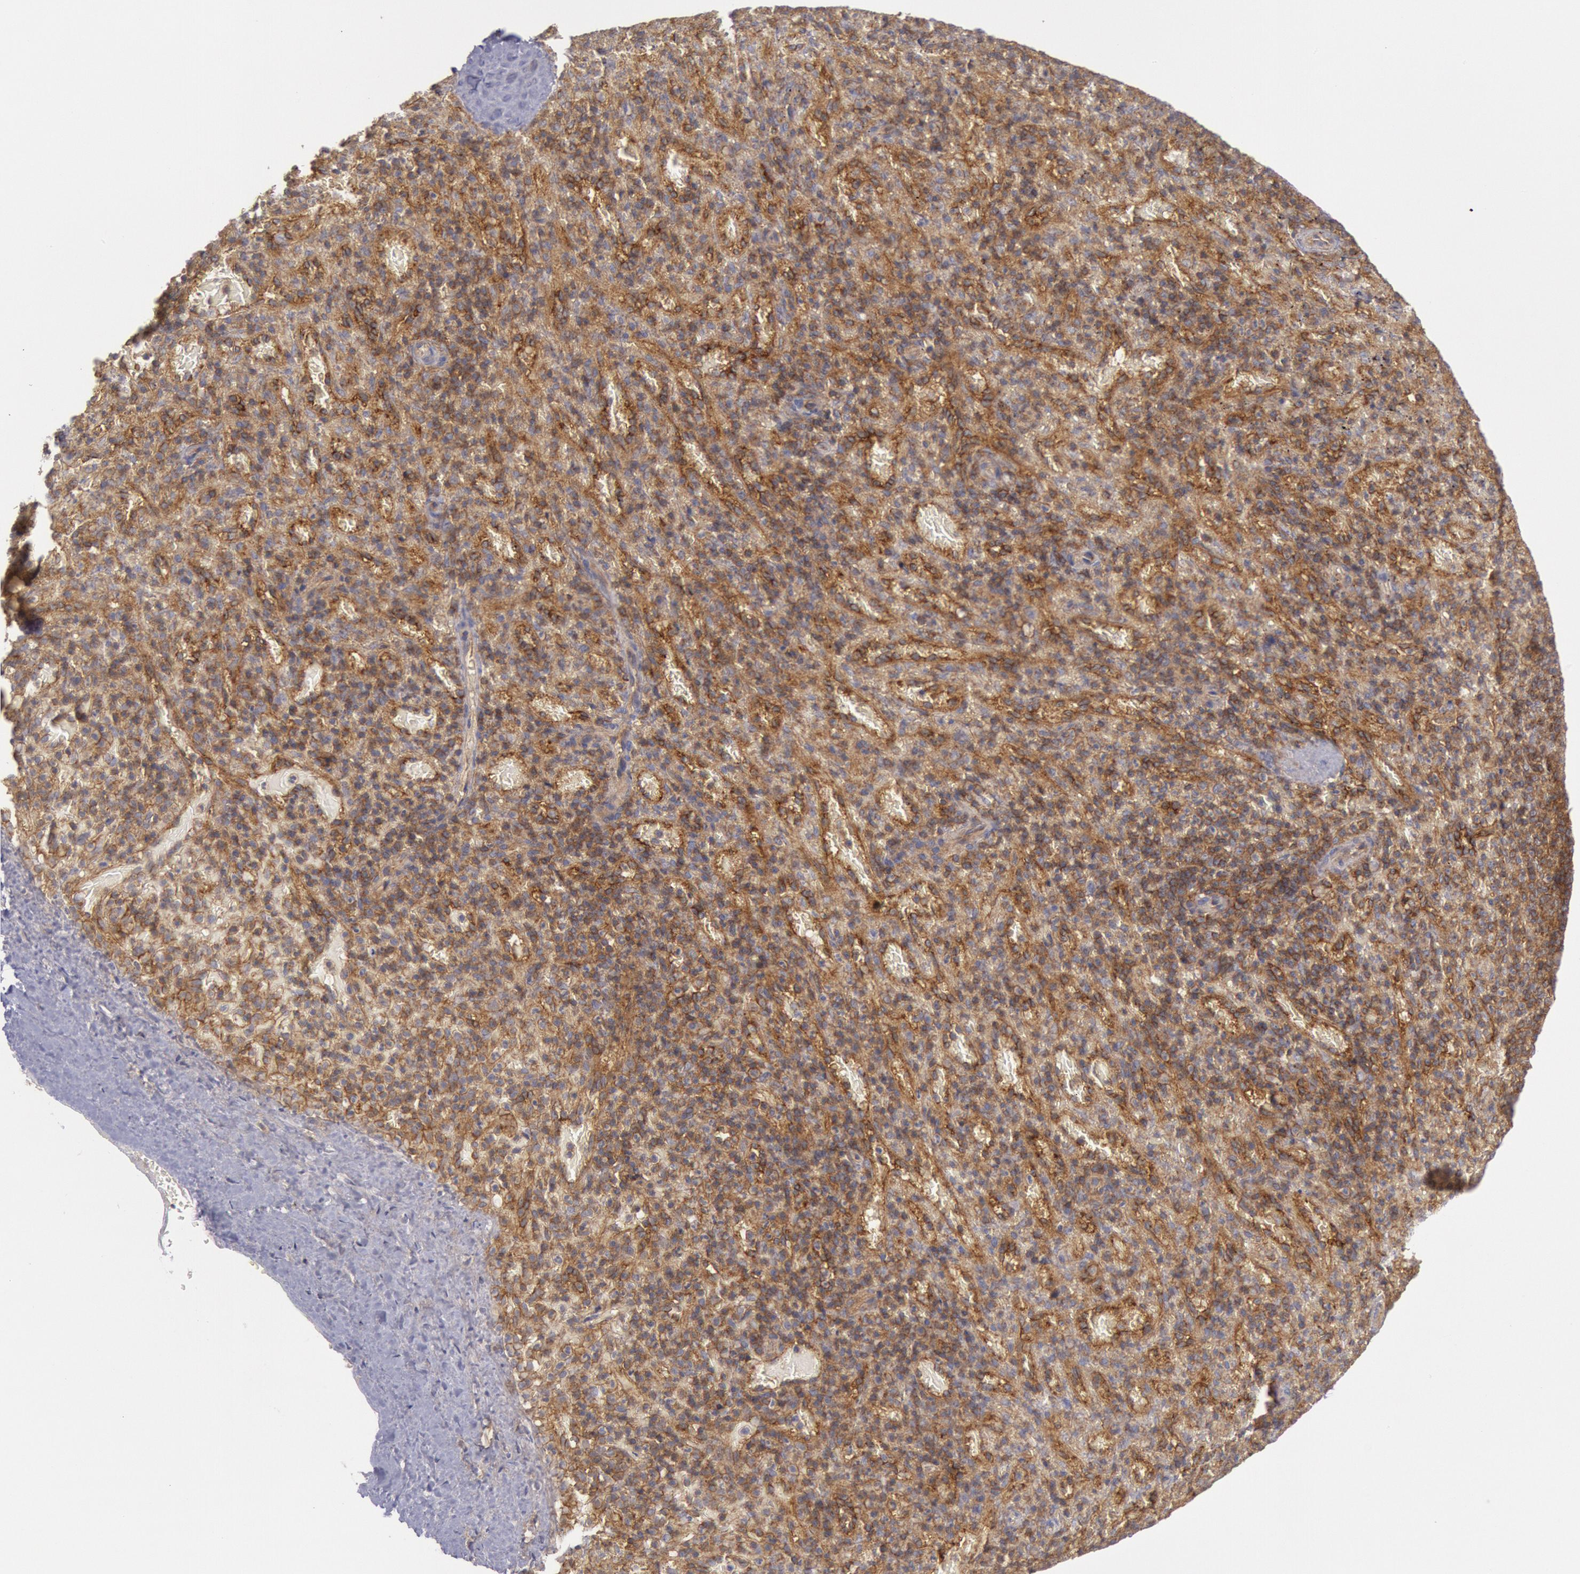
{"staining": {"intensity": "moderate", "quantity": ">75%", "location": "cytoplasmic/membranous"}, "tissue": "spleen", "cell_type": "Cells in red pulp", "image_type": "normal", "snomed": [{"axis": "morphology", "description": "Normal tissue, NOS"}, {"axis": "topography", "description": "Spleen"}], "caption": "Protein staining demonstrates moderate cytoplasmic/membranous positivity in about >75% of cells in red pulp in unremarkable spleen.", "gene": "STX4", "patient": {"sex": "female", "age": 50}}